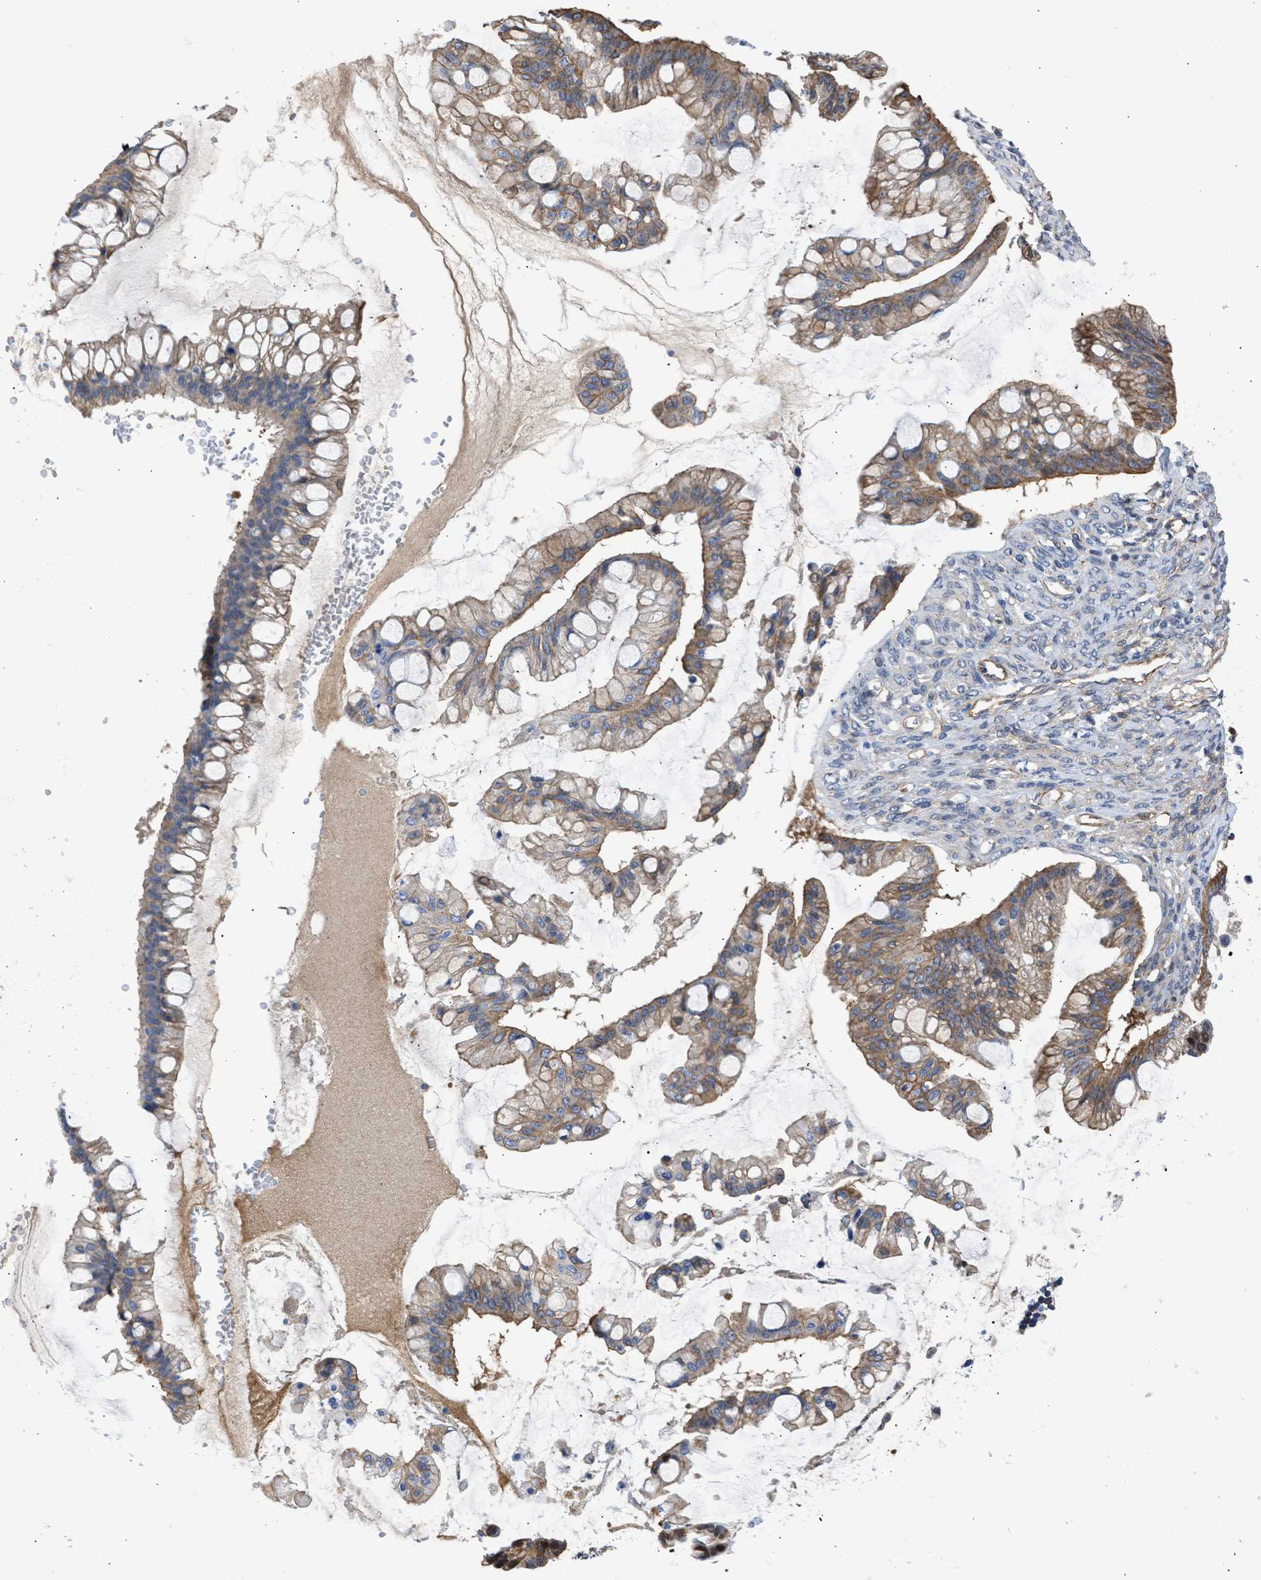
{"staining": {"intensity": "moderate", "quantity": "25%-75%", "location": "cytoplasmic/membranous"}, "tissue": "ovarian cancer", "cell_type": "Tumor cells", "image_type": "cancer", "snomed": [{"axis": "morphology", "description": "Cystadenocarcinoma, mucinous, NOS"}, {"axis": "topography", "description": "Ovary"}], "caption": "Immunohistochemistry (DAB) staining of human mucinous cystadenocarcinoma (ovarian) exhibits moderate cytoplasmic/membranous protein expression in approximately 25%-75% of tumor cells.", "gene": "MAS1L", "patient": {"sex": "female", "age": 73}}